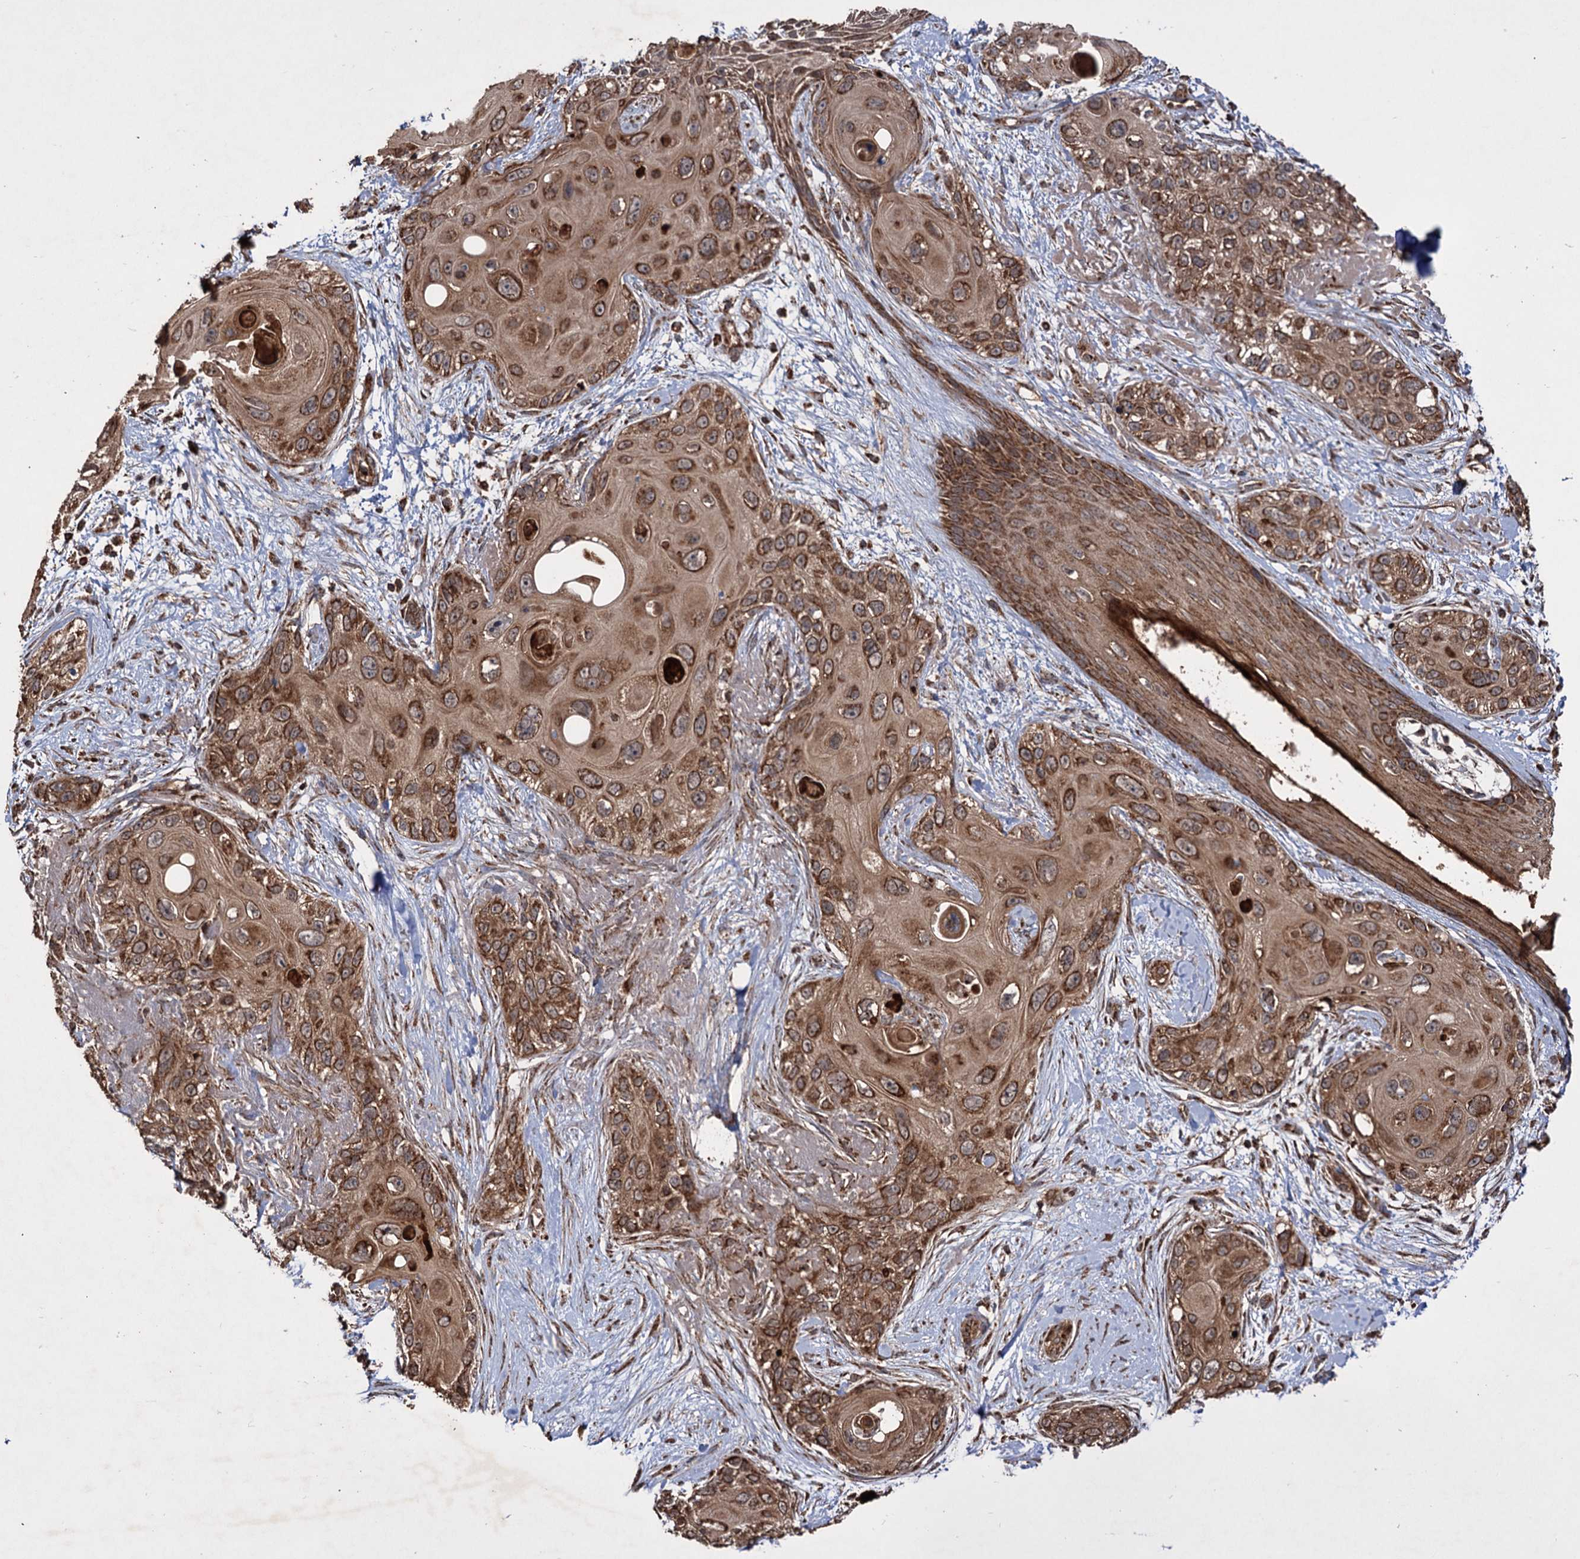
{"staining": {"intensity": "strong", "quantity": ">75%", "location": "cytoplasmic/membranous"}, "tissue": "skin cancer", "cell_type": "Tumor cells", "image_type": "cancer", "snomed": [{"axis": "morphology", "description": "Normal tissue, NOS"}, {"axis": "morphology", "description": "Squamous cell carcinoma, NOS"}, {"axis": "topography", "description": "Skin"}], "caption": "The image demonstrates a brown stain indicating the presence of a protein in the cytoplasmic/membranous of tumor cells in skin cancer (squamous cell carcinoma).", "gene": "IPO4", "patient": {"sex": "male", "age": 72}}